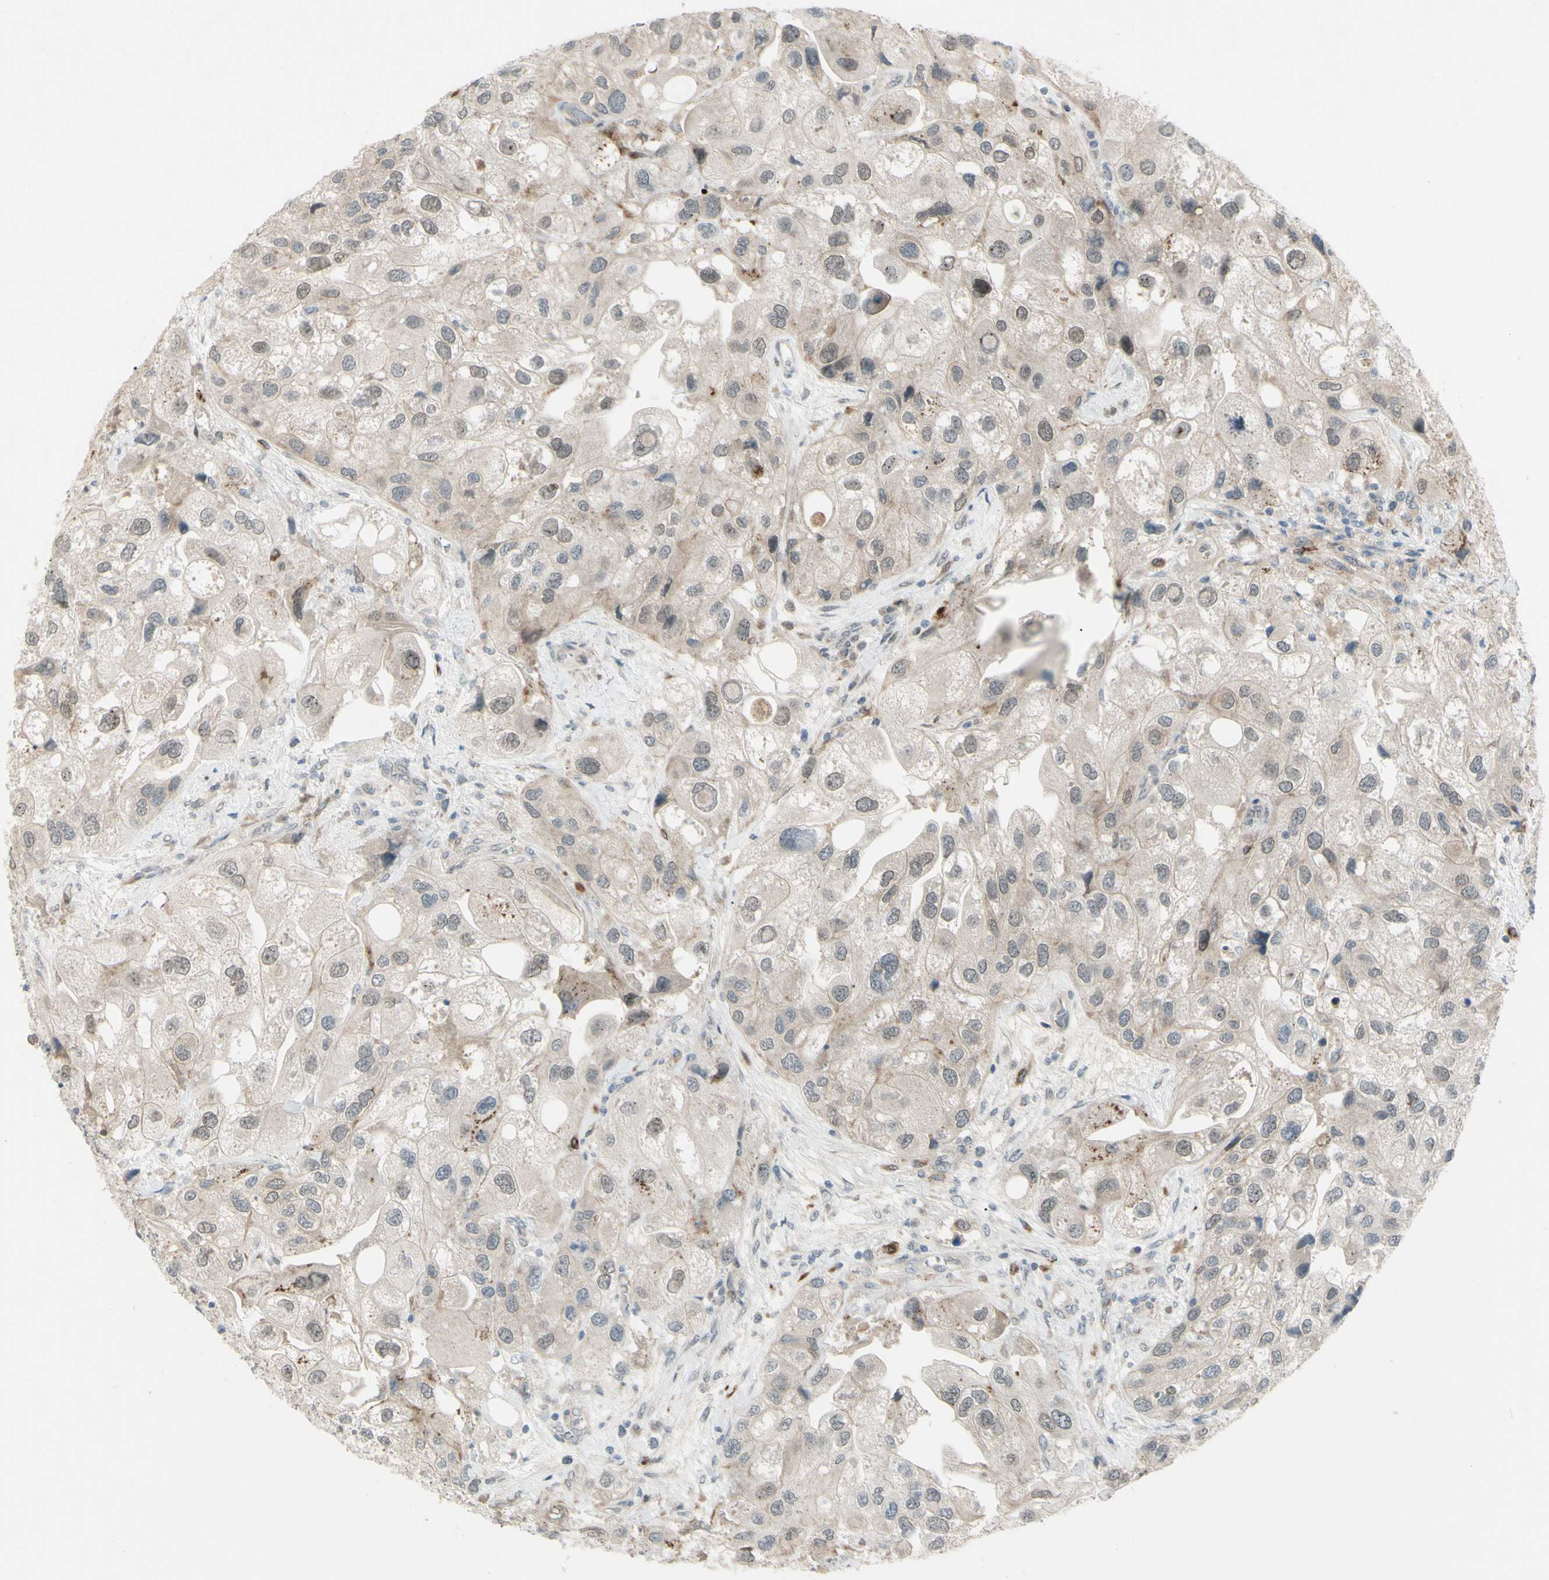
{"staining": {"intensity": "negative", "quantity": "none", "location": "none"}, "tissue": "urothelial cancer", "cell_type": "Tumor cells", "image_type": "cancer", "snomed": [{"axis": "morphology", "description": "Urothelial carcinoma, High grade"}, {"axis": "topography", "description": "Urinary bladder"}], "caption": "Protein analysis of urothelial cancer demonstrates no significant positivity in tumor cells.", "gene": "FGFR2", "patient": {"sex": "female", "age": 64}}